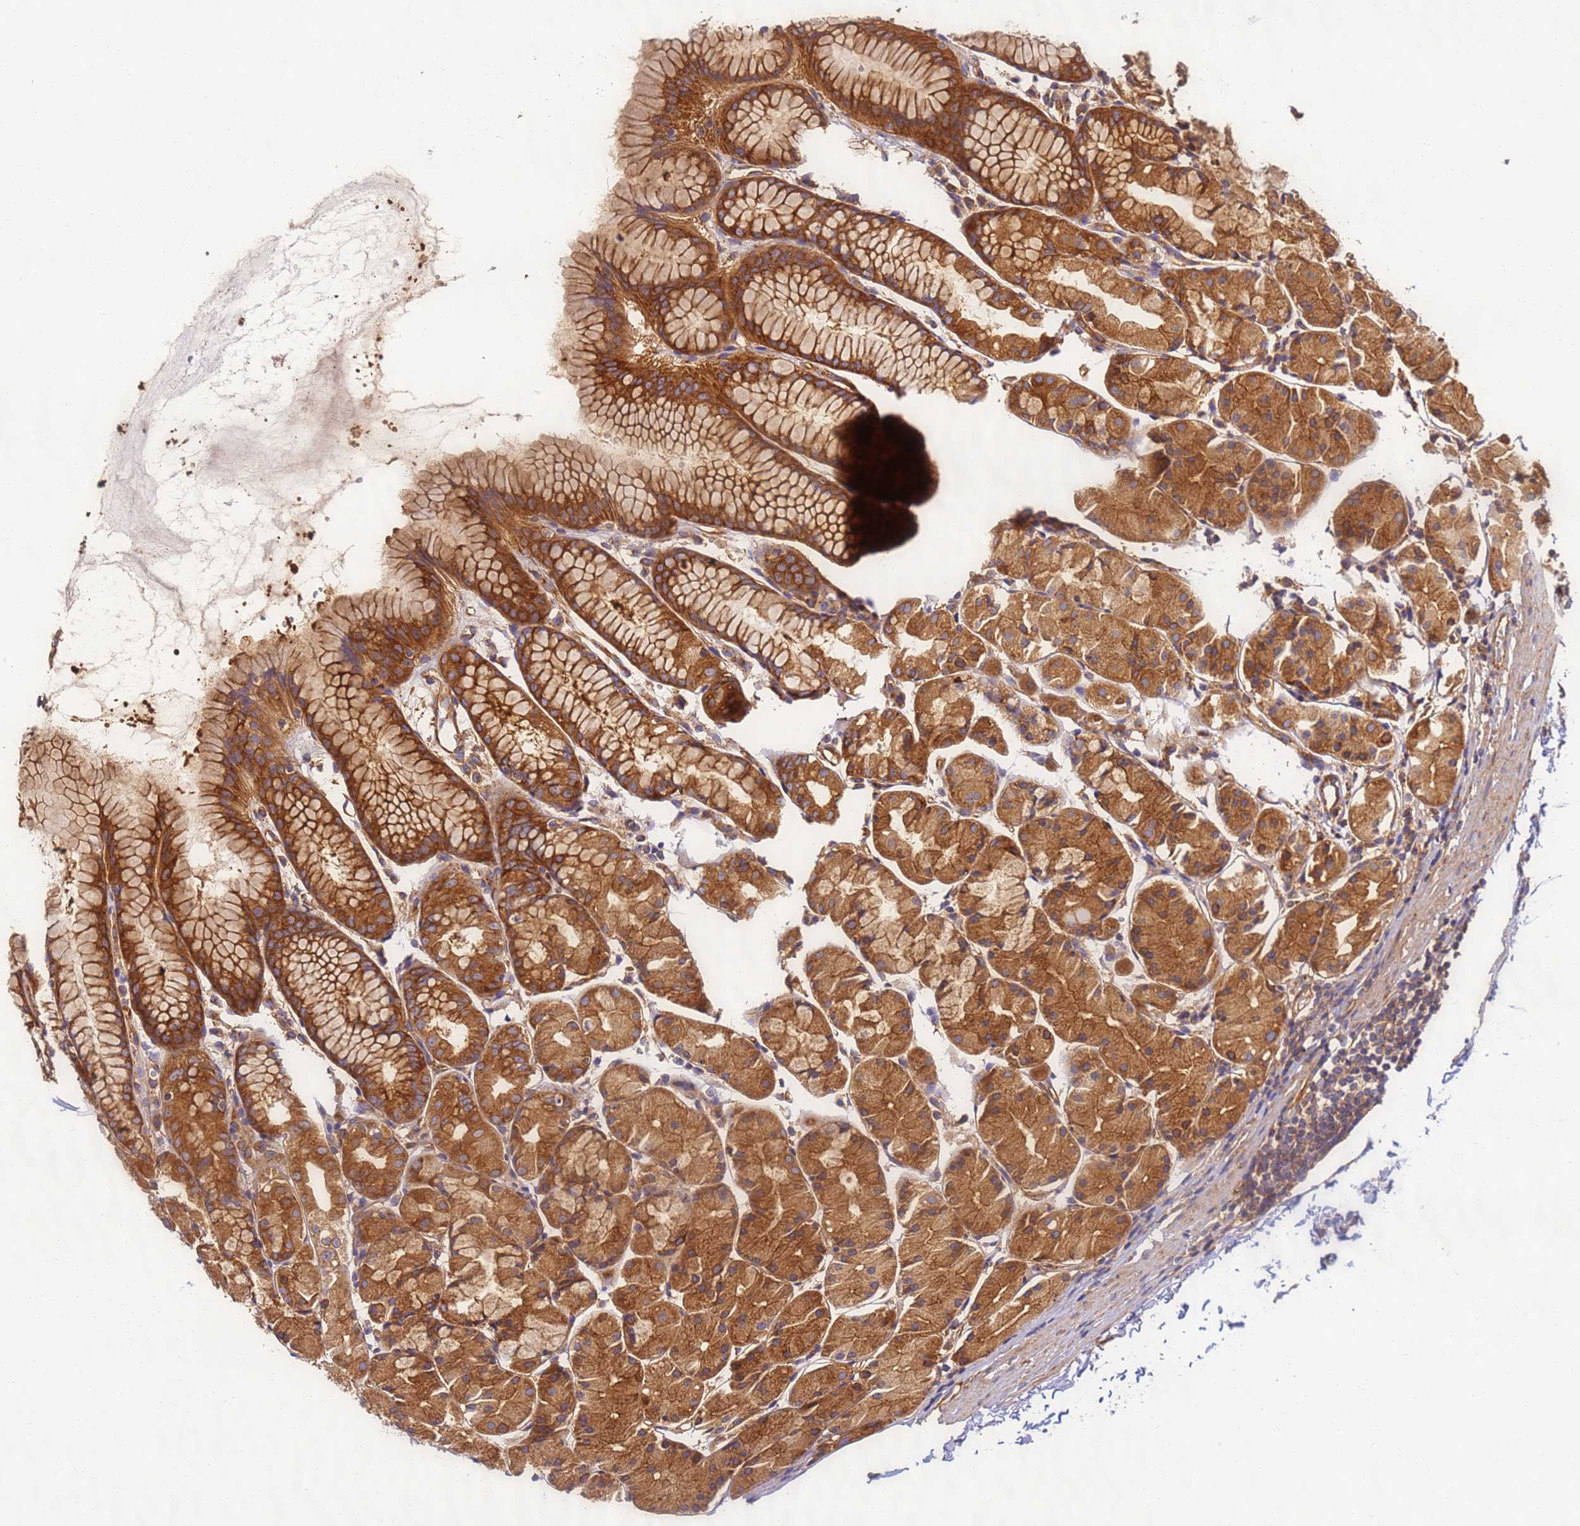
{"staining": {"intensity": "strong", "quantity": ">75%", "location": "cytoplasmic/membranous"}, "tissue": "stomach", "cell_type": "Glandular cells", "image_type": "normal", "snomed": [{"axis": "morphology", "description": "Normal tissue, NOS"}, {"axis": "topography", "description": "Stomach, upper"}], "caption": "Brown immunohistochemical staining in benign human stomach reveals strong cytoplasmic/membranous positivity in approximately >75% of glandular cells.", "gene": "DYNC1I2", "patient": {"sex": "male", "age": 47}}